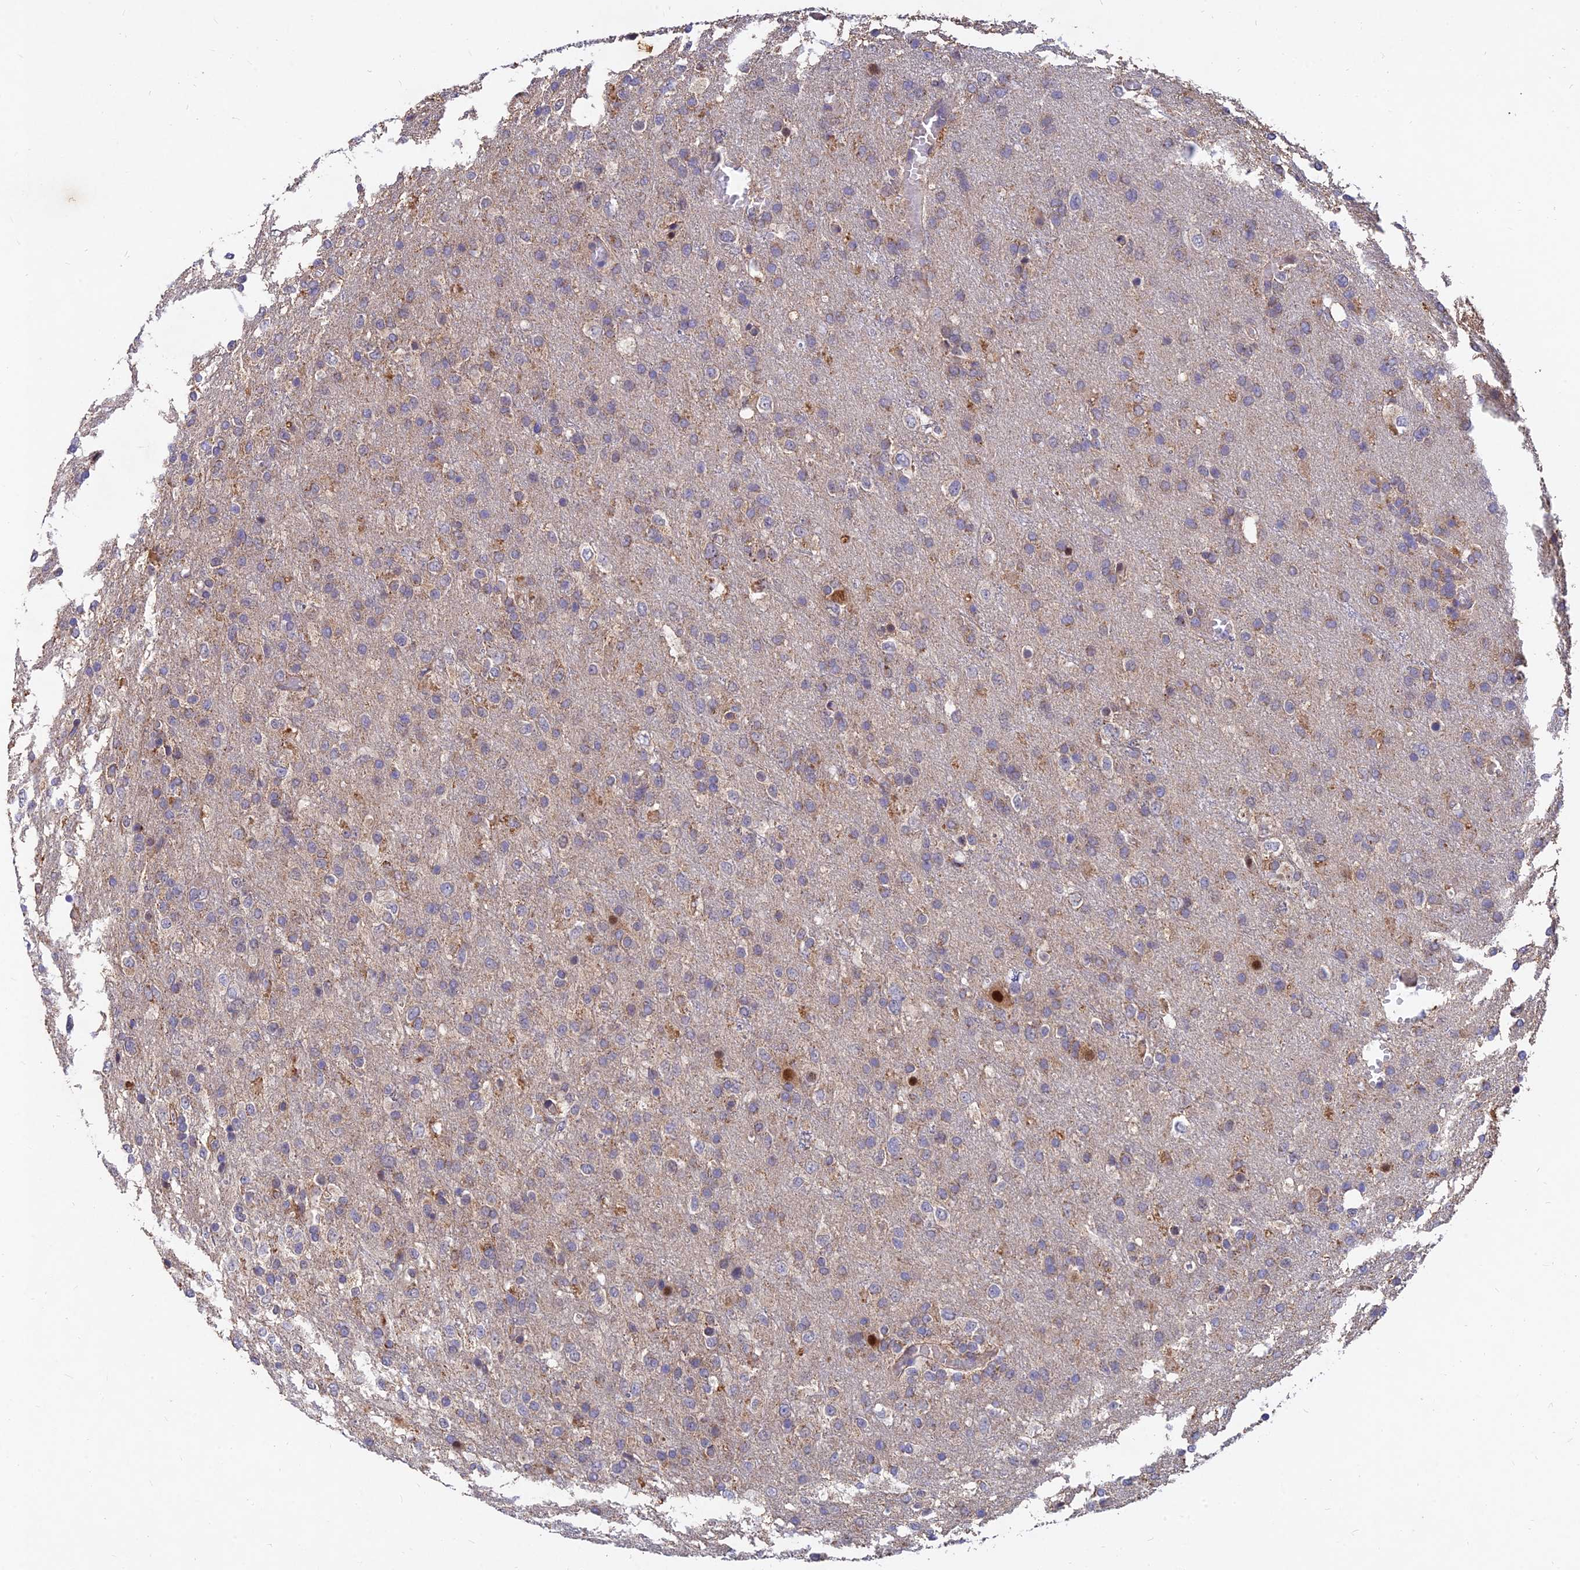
{"staining": {"intensity": "negative", "quantity": "none", "location": "none"}, "tissue": "glioma", "cell_type": "Tumor cells", "image_type": "cancer", "snomed": [{"axis": "morphology", "description": "Glioma, malignant, High grade"}, {"axis": "topography", "description": "Brain"}], "caption": "The photomicrograph demonstrates no significant positivity in tumor cells of glioma. Nuclei are stained in blue.", "gene": "RELCH", "patient": {"sex": "female", "age": 74}}